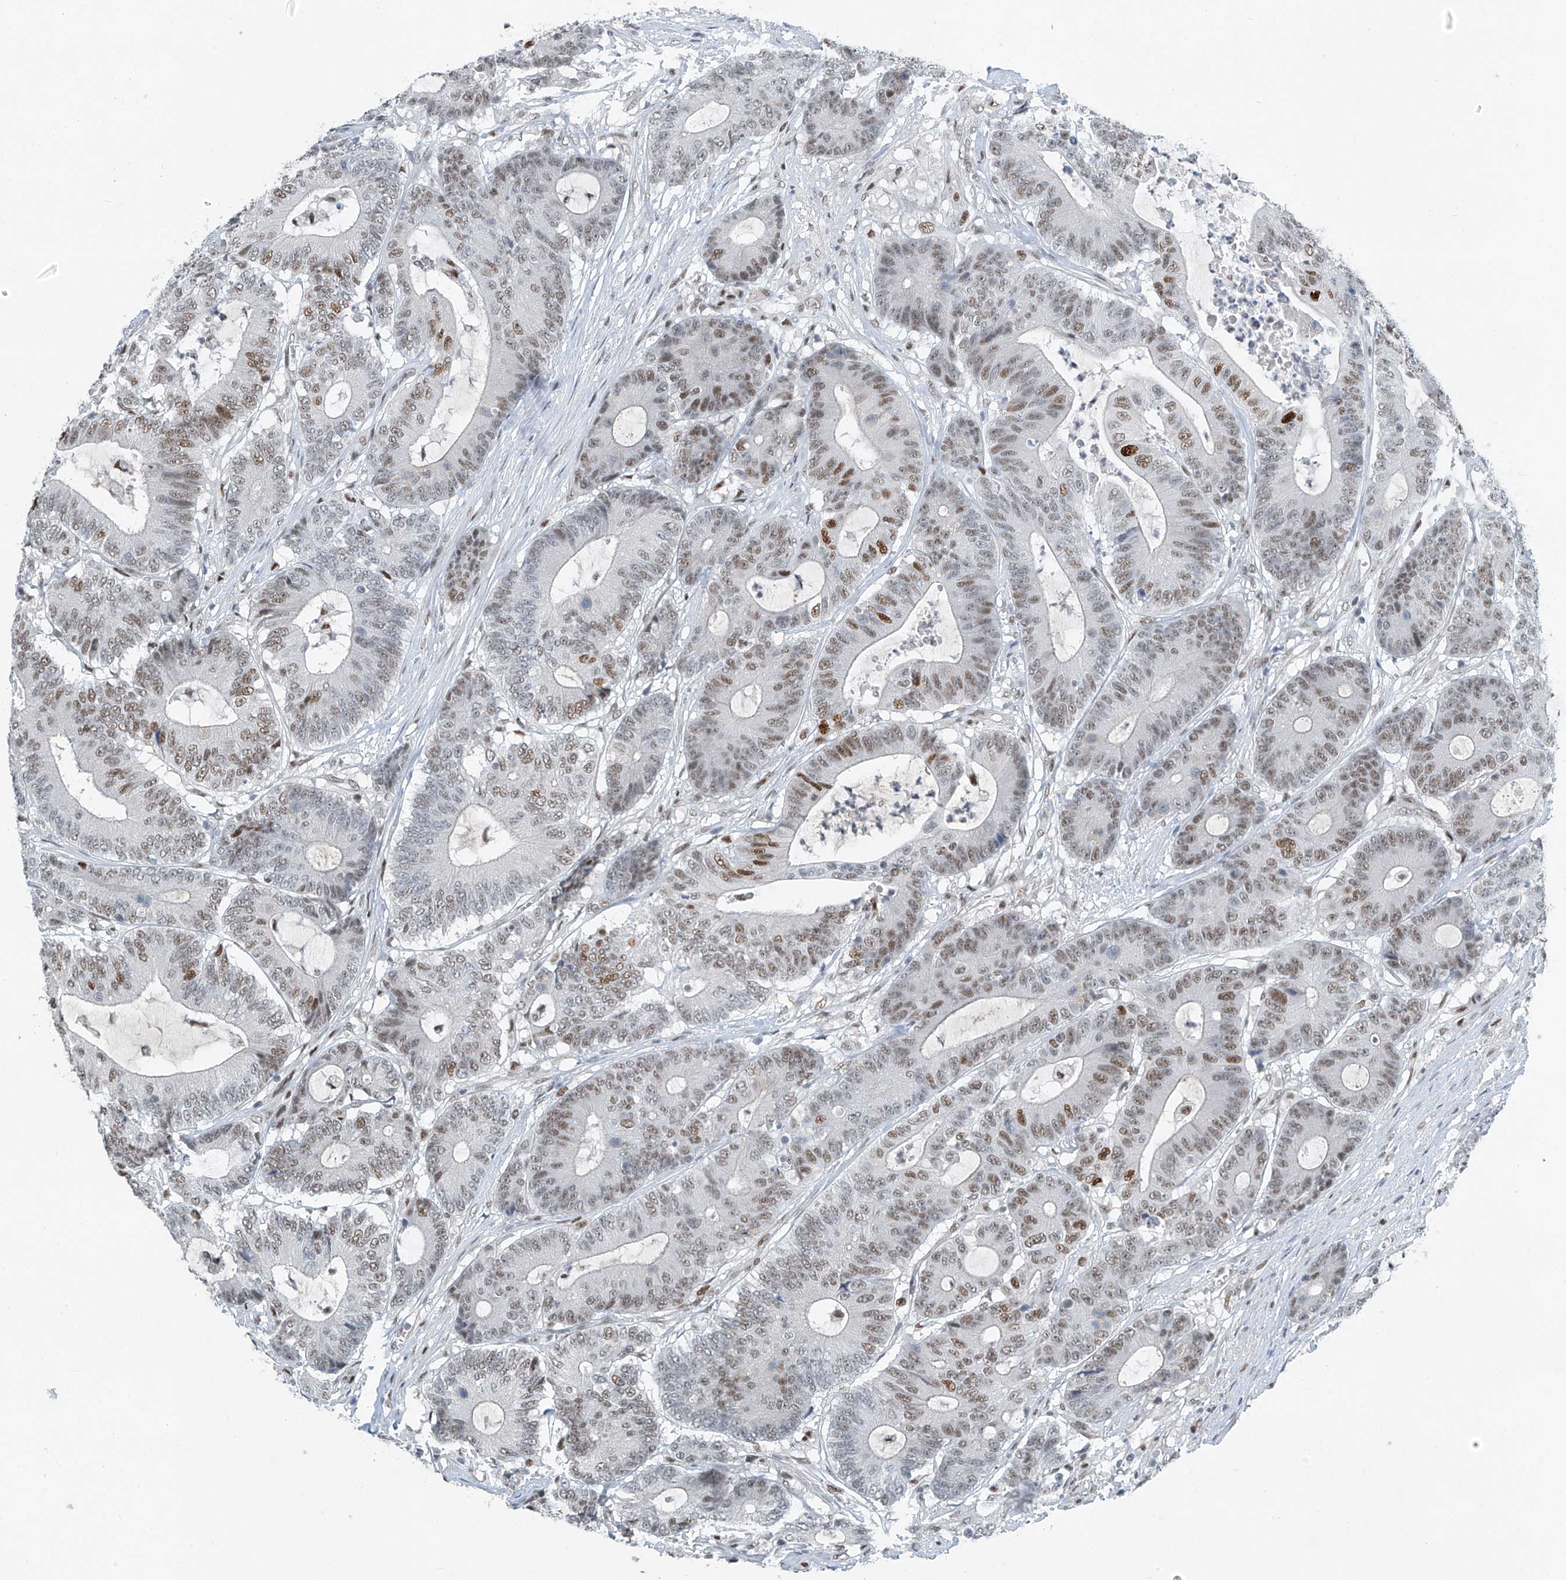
{"staining": {"intensity": "moderate", "quantity": "25%-75%", "location": "nuclear"}, "tissue": "colorectal cancer", "cell_type": "Tumor cells", "image_type": "cancer", "snomed": [{"axis": "morphology", "description": "Adenocarcinoma, NOS"}, {"axis": "topography", "description": "Colon"}], "caption": "Moderate nuclear protein expression is appreciated in approximately 25%-75% of tumor cells in adenocarcinoma (colorectal).", "gene": "TAF8", "patient": {"sex": "female", "age": 84}}